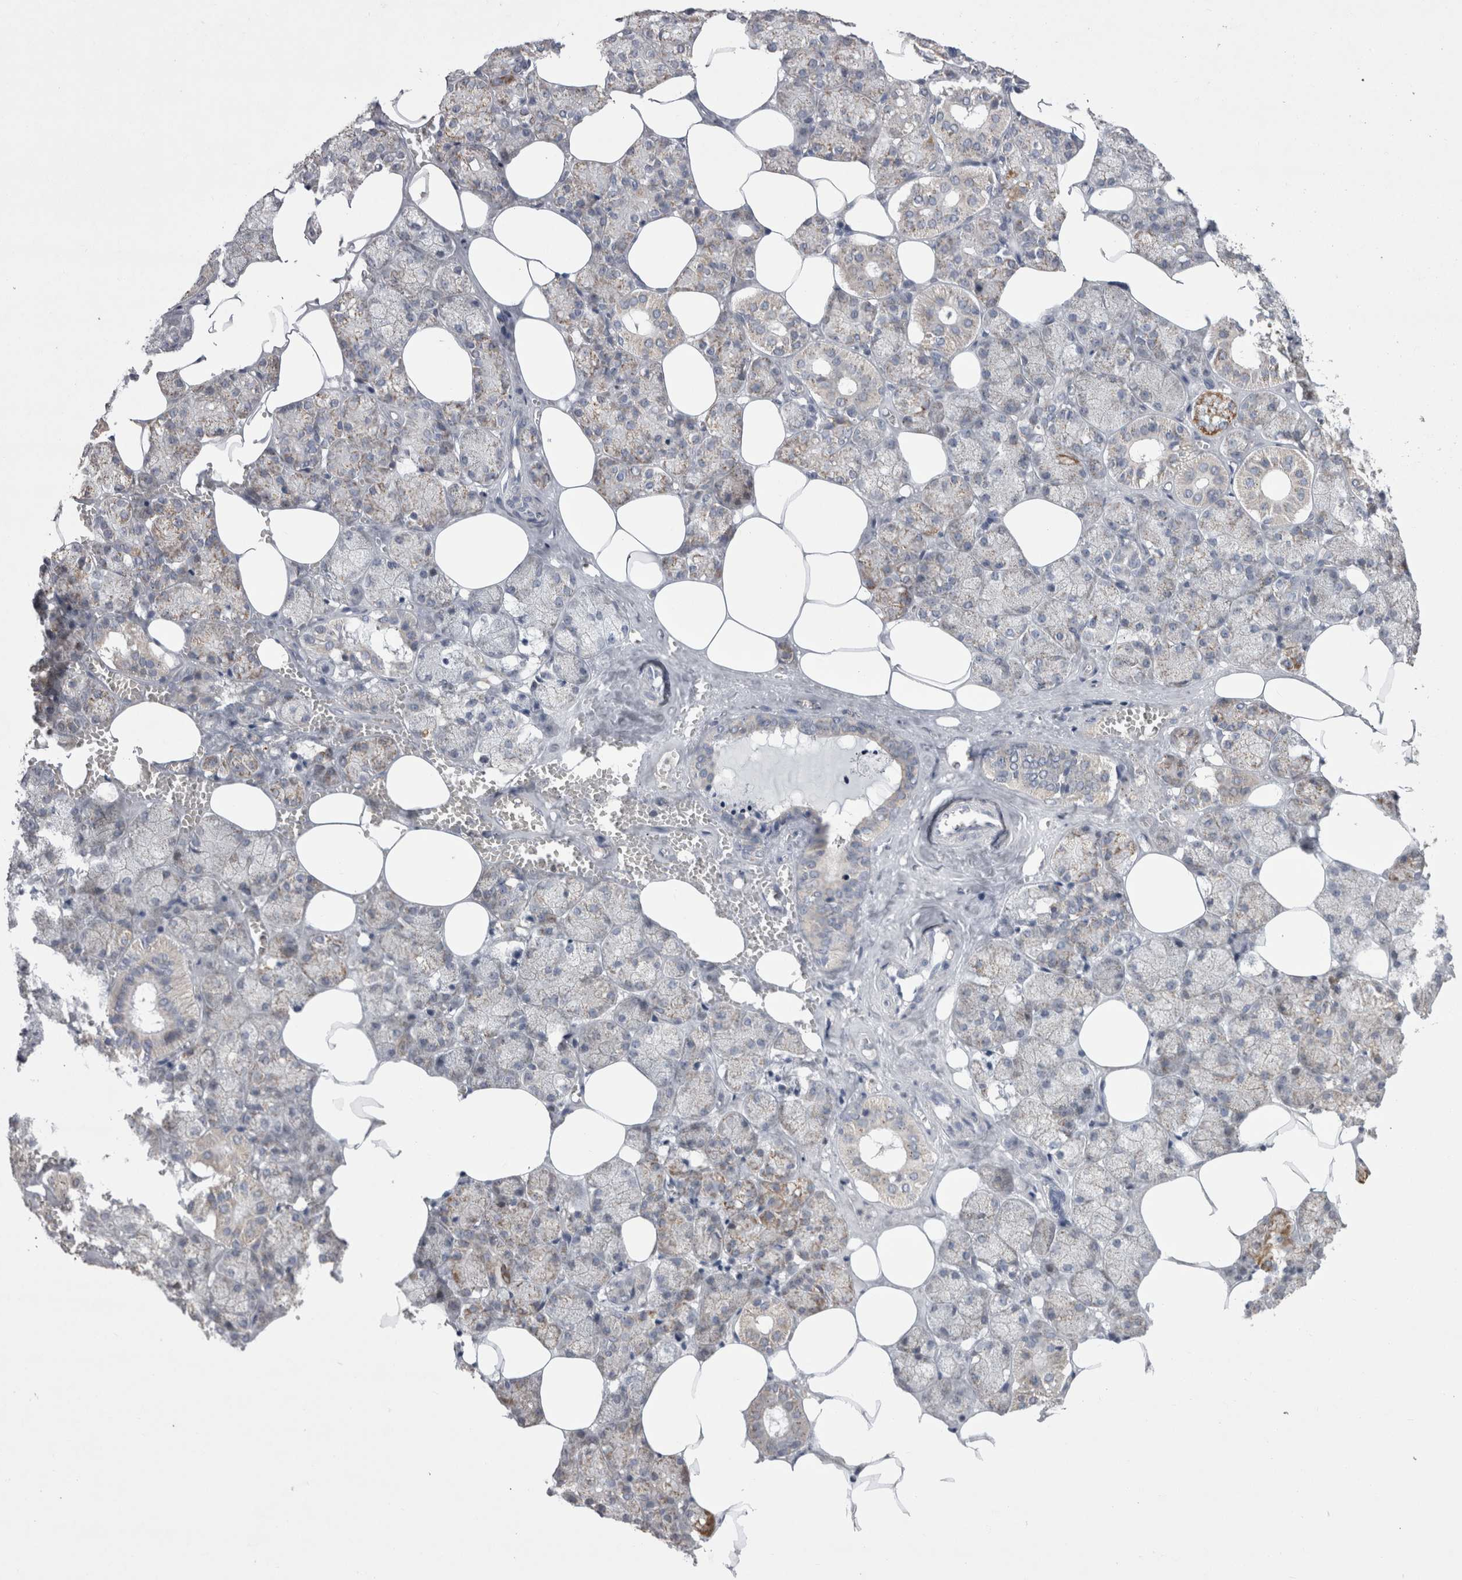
{"staining": {"intensity": "weak", "quantity": "<25%", "location": "cytoplasmic/membranous"}, "tissue": "salivary gland", "cell_type": "Glandular cells", "image_type": "normal", "snomed": [{"axis": "morphology", "description": "Normal tissue, NOS"}, {"axis": "topography", "description": "Salivary gland"}], "caption": "Human salivary gland stained for a protein using immunohistochemistry (IHC) exhibits no positivity in glandular cells.", "gene": "AGMAT", "patient": {"sex": "male", "age": 62}}